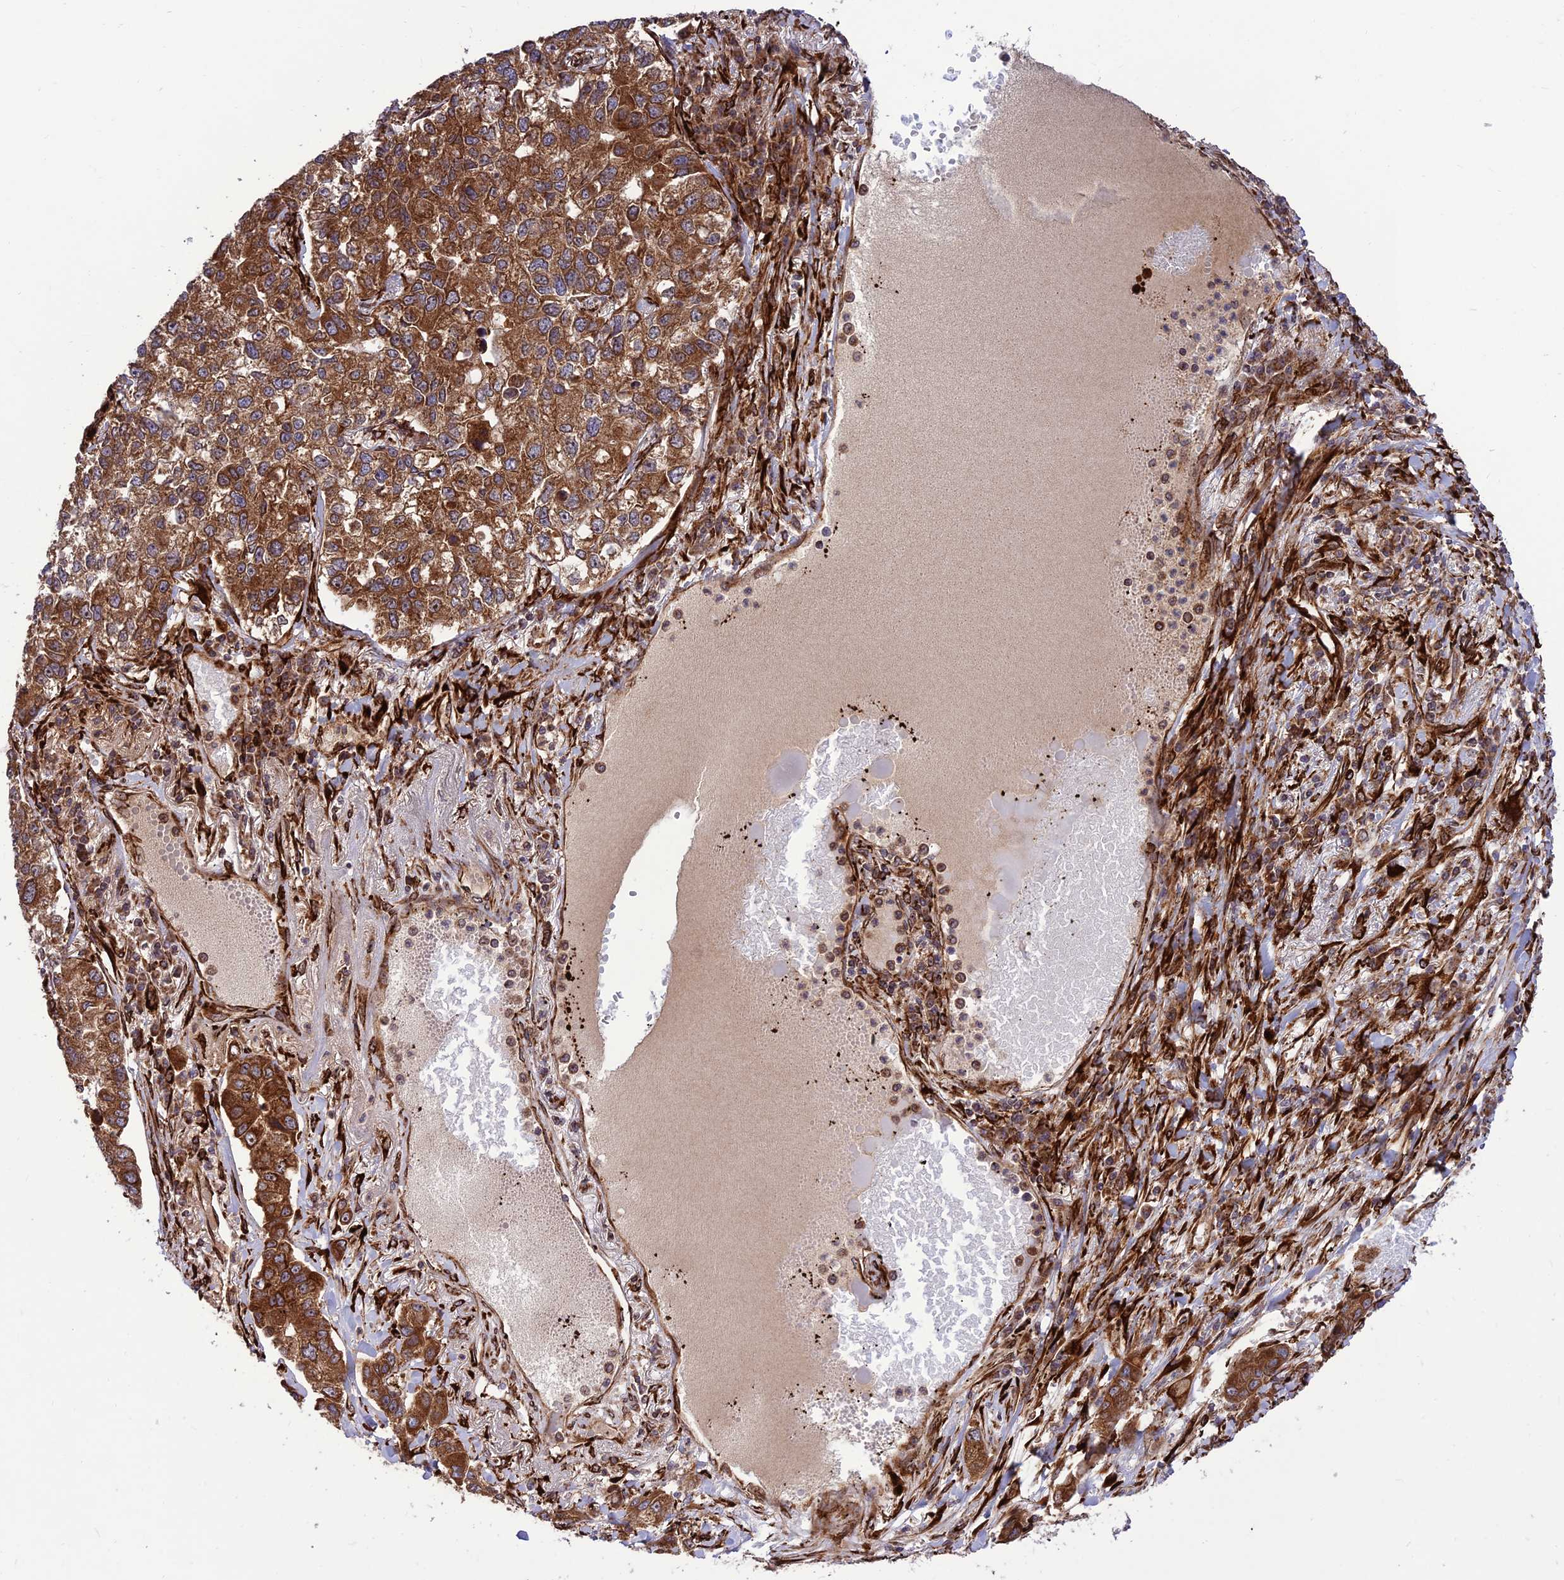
{"staining": {"intensity": "strong", "quantity": ">75%", "location": "cytoplasmic/membranous"}, "tissue": "lung cancer", "cell_type": "Tumor cells", "image_type": "cancer", "snomed": [{"axis": "morphology", "description": "Adenocarcinoma, NOS"}, {"axis": "topography", "description": "Lung"}], "caption": "Brown immunohistochemical staining in lung cancer (adenocarcinoma) exhibits strong cytoplasmic/membranous positivity in about >75% of tumor cells.", "gene": "CRTAP", "patient": {"sex": "male", "age": 49}}